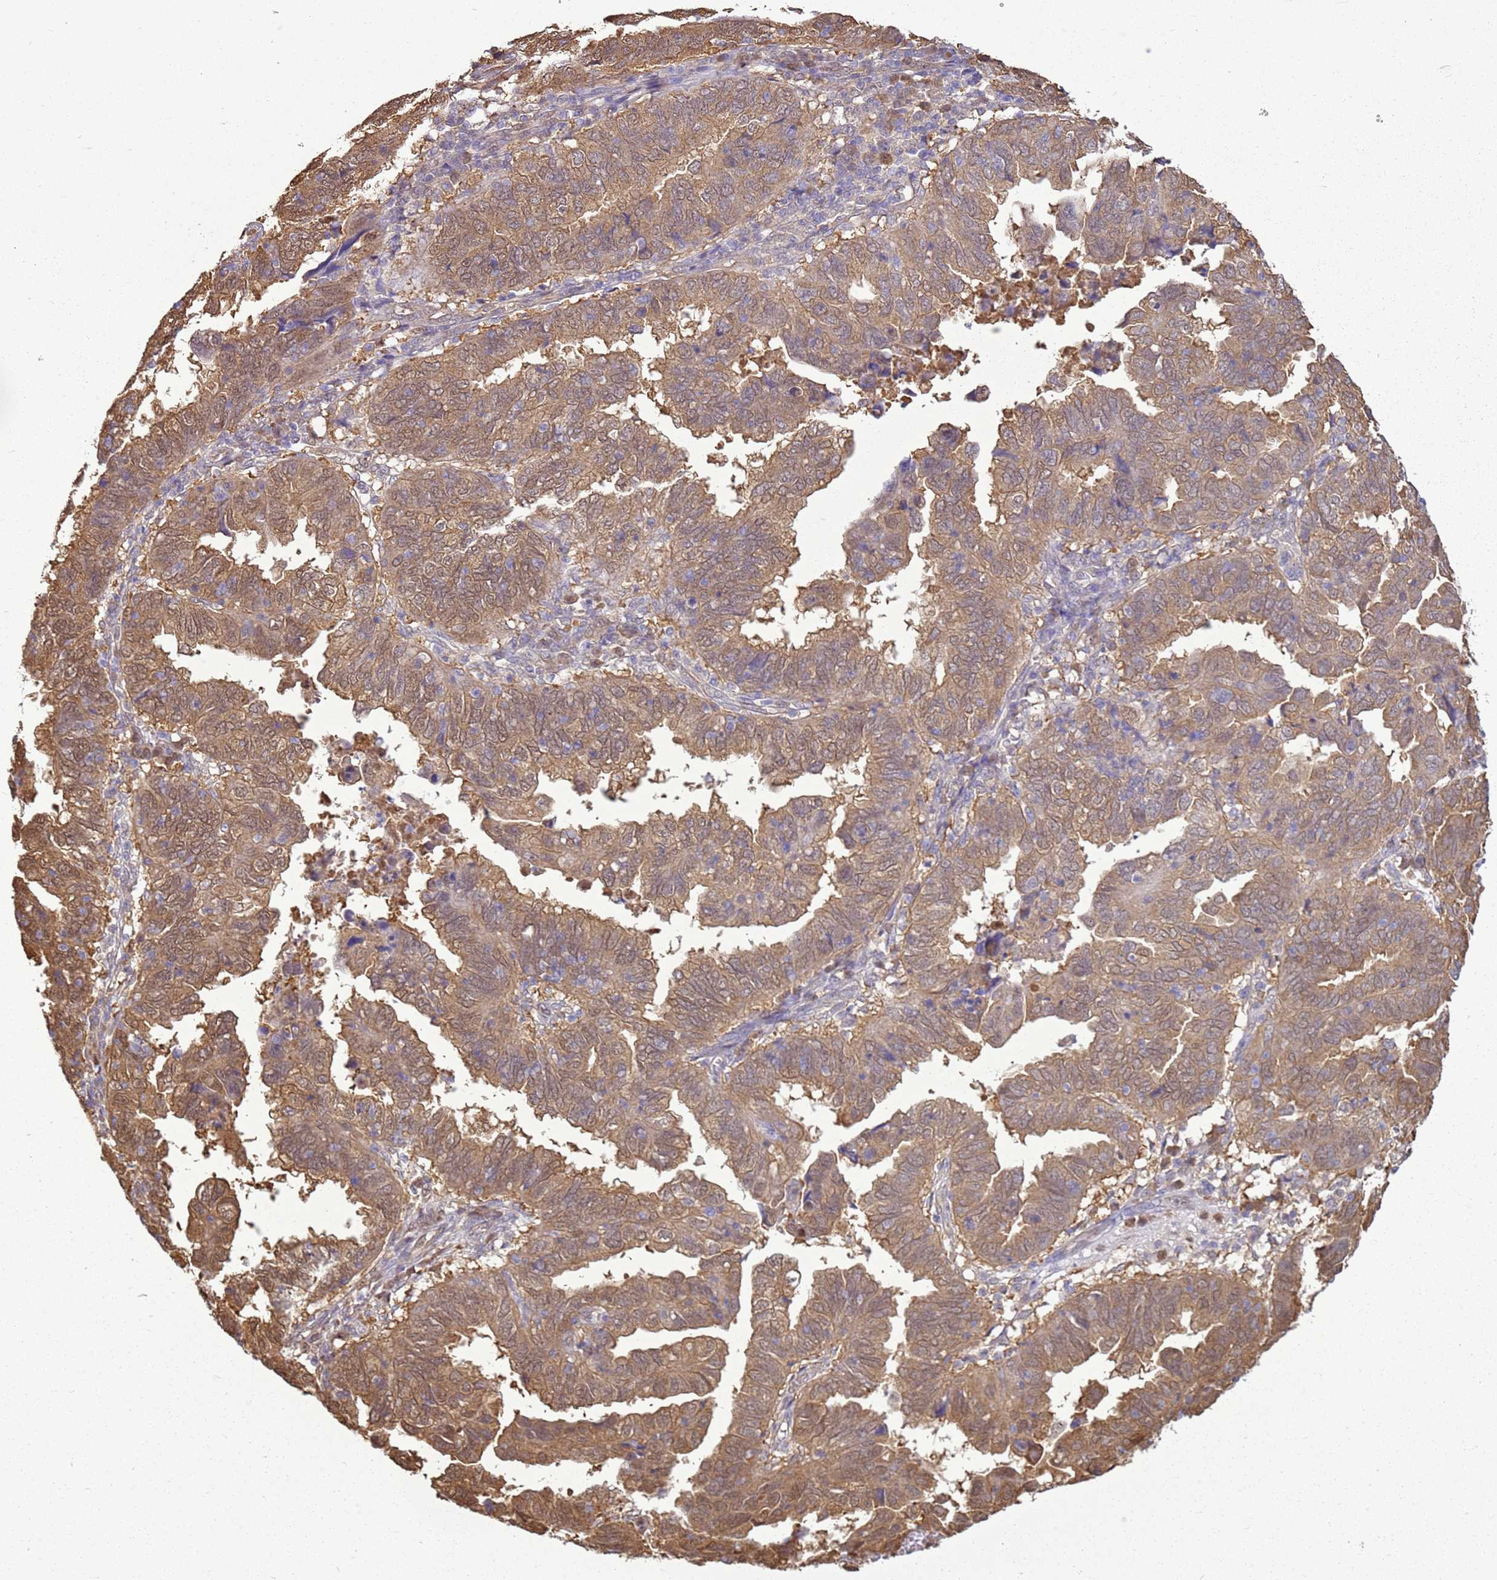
{"staining": {"intensity": "moderate", "quantity": ">75%", "location": "cytoplasmic/membranous"}, "tissue": "endometrial cancer", "cell_type": "Tumor cells", "image_type": "cancer", "snomed": [{"axis": "morphology", "description": "Adenocarcinoma, NOS"}, {"axis": "topography", "description": "Uterus"}], "caption": "Tumor cells demonstrate medium levels of moderate cytoplasmic/membranous expression in about >75% of cells in human adenocarcinoma (endometrial).", "gene": "YWHAE", "patient": {"sex": "female", "age": 77}}